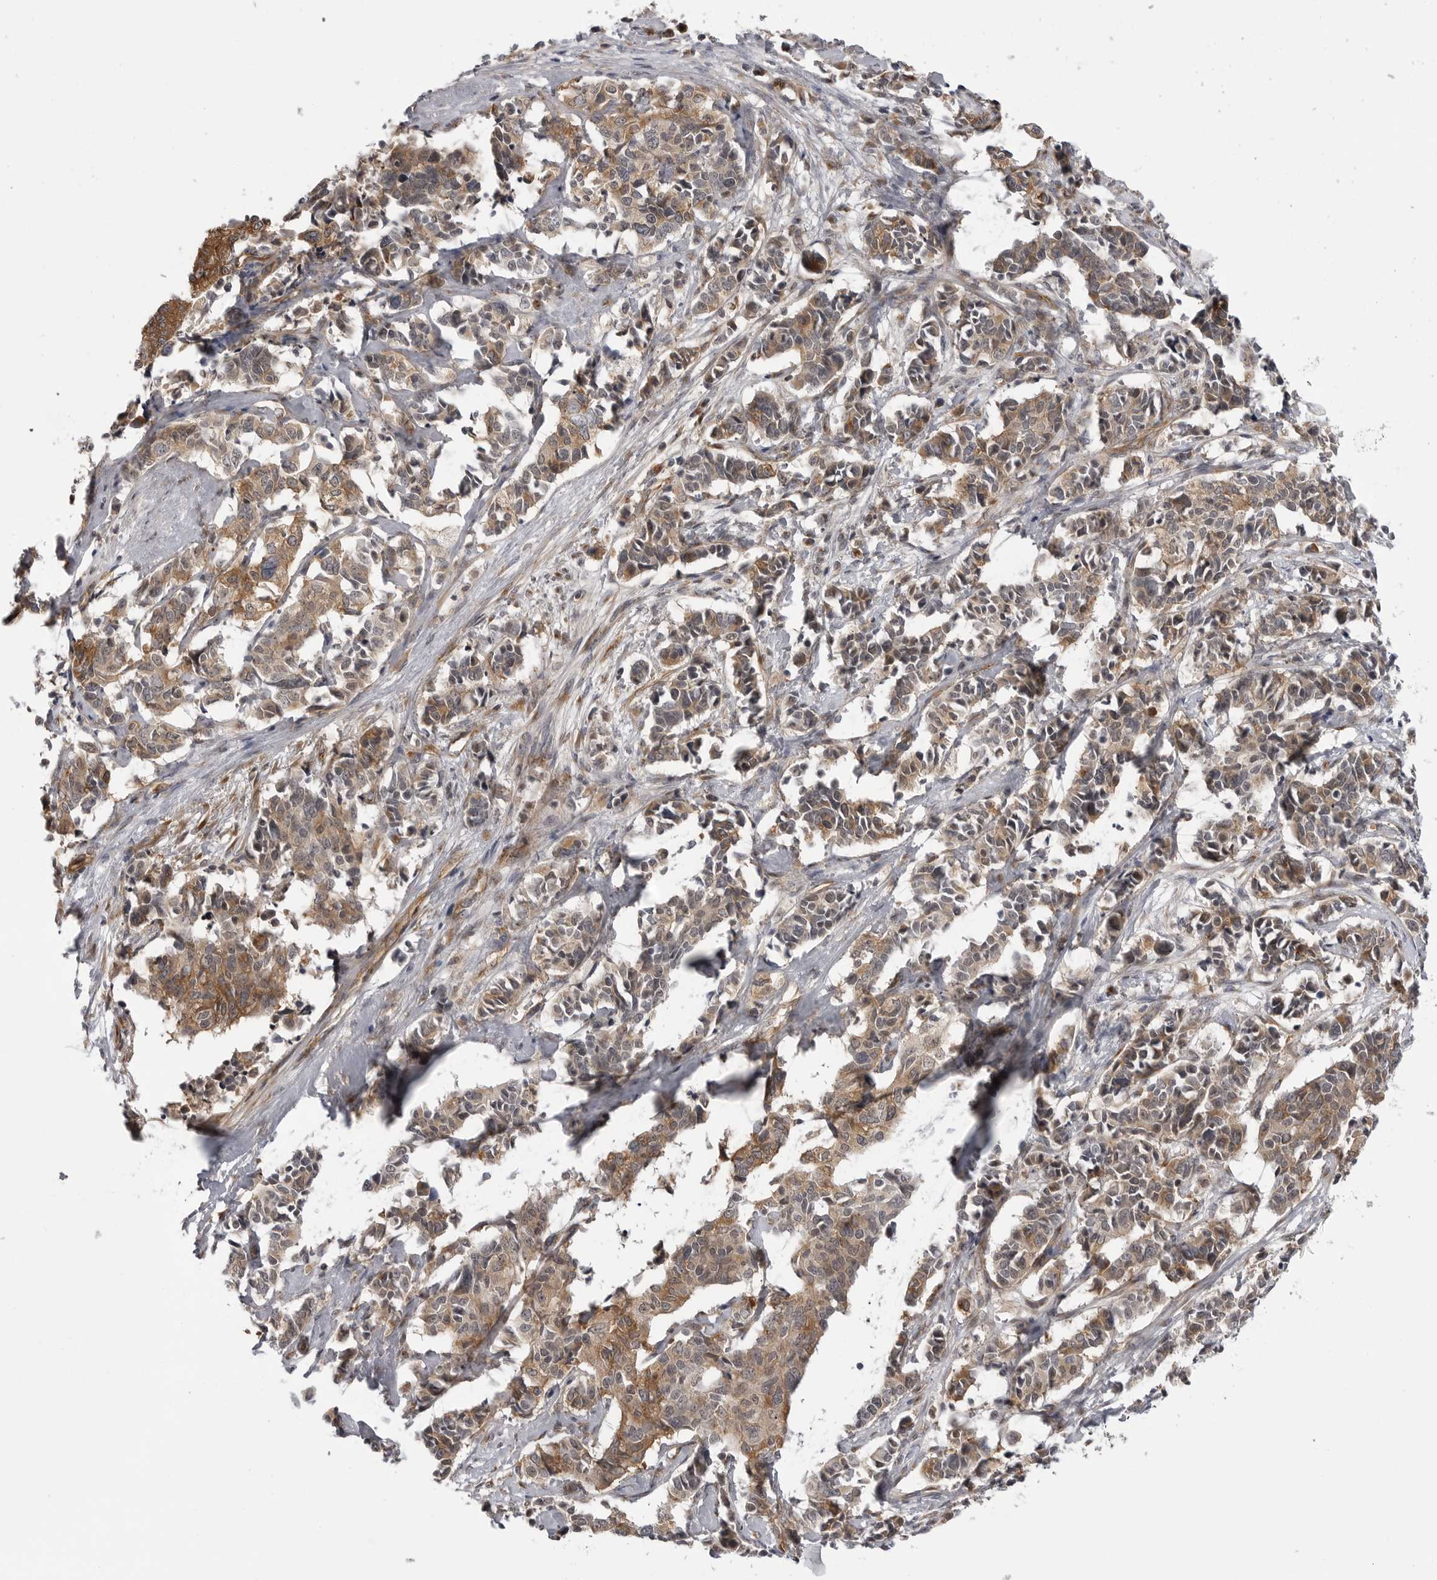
{"staining": {"intensity": "moderate", "quantity": "25%-75%", "location": "cytoplasmic/membranous"}, "tissue": "cervical cancer", "cell_type": "Tumor cells", "image_type": "cancer", "snomed": [{"axis": "morphology", "description": "Normal tissue, NOS"}, {"axis": "morphology", "description": "Squamous cell carcinoma, NOS"}, {"axis": "topography", "description": "Cervix"}], "caption": "Immunohistochemistry (DAB (3,3'-diaminobenzidine)) staining of cervical squamous cell carcinoma demonstrates moderate cytoplasmic/membranous protein staining in approximately 25%-75% of tumor cells.", "gene": "LRRC45", "patient": {"sex": "female", "age": 35}}